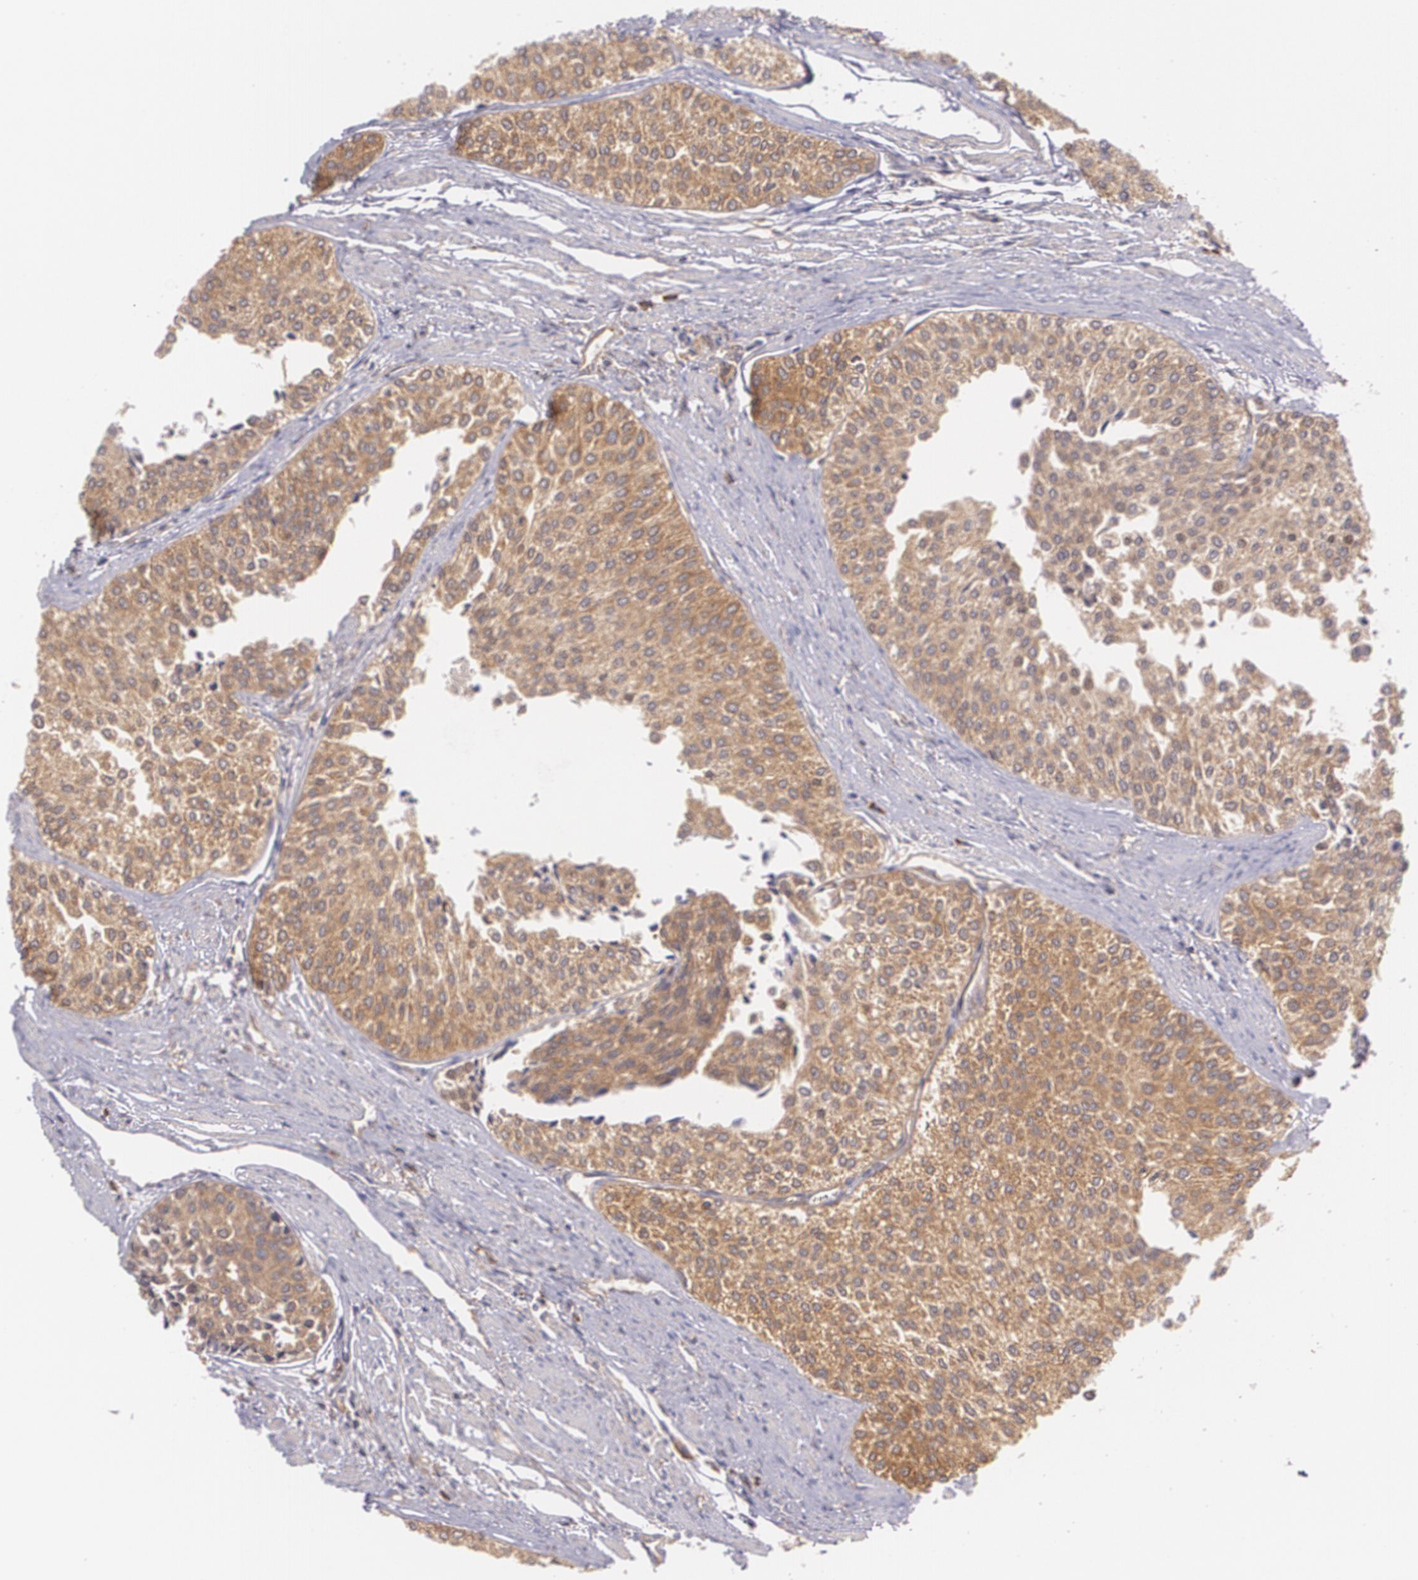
{"staining": {"intensity": "moderate", "quantity": ">75%", "location": "cytoplasmic/membranous"}, "tissue": "urothelial cancer", "cell_type": "Tumor cells", "image_type": "cancer", "snomed": [{"axis": "morphology", "description": "Urothelial carcinoma, Low grade"}, {"axis": "topography", "description": "Urinary bladder"}], "caption": "A medium amount of moderate cytoplasmic/membranous expression is appreciated in approximately >75% of tumor cells in urothelial cancer tissue.", "gene": "CCL17", "patient": {"sex": "female", "age": 73}}